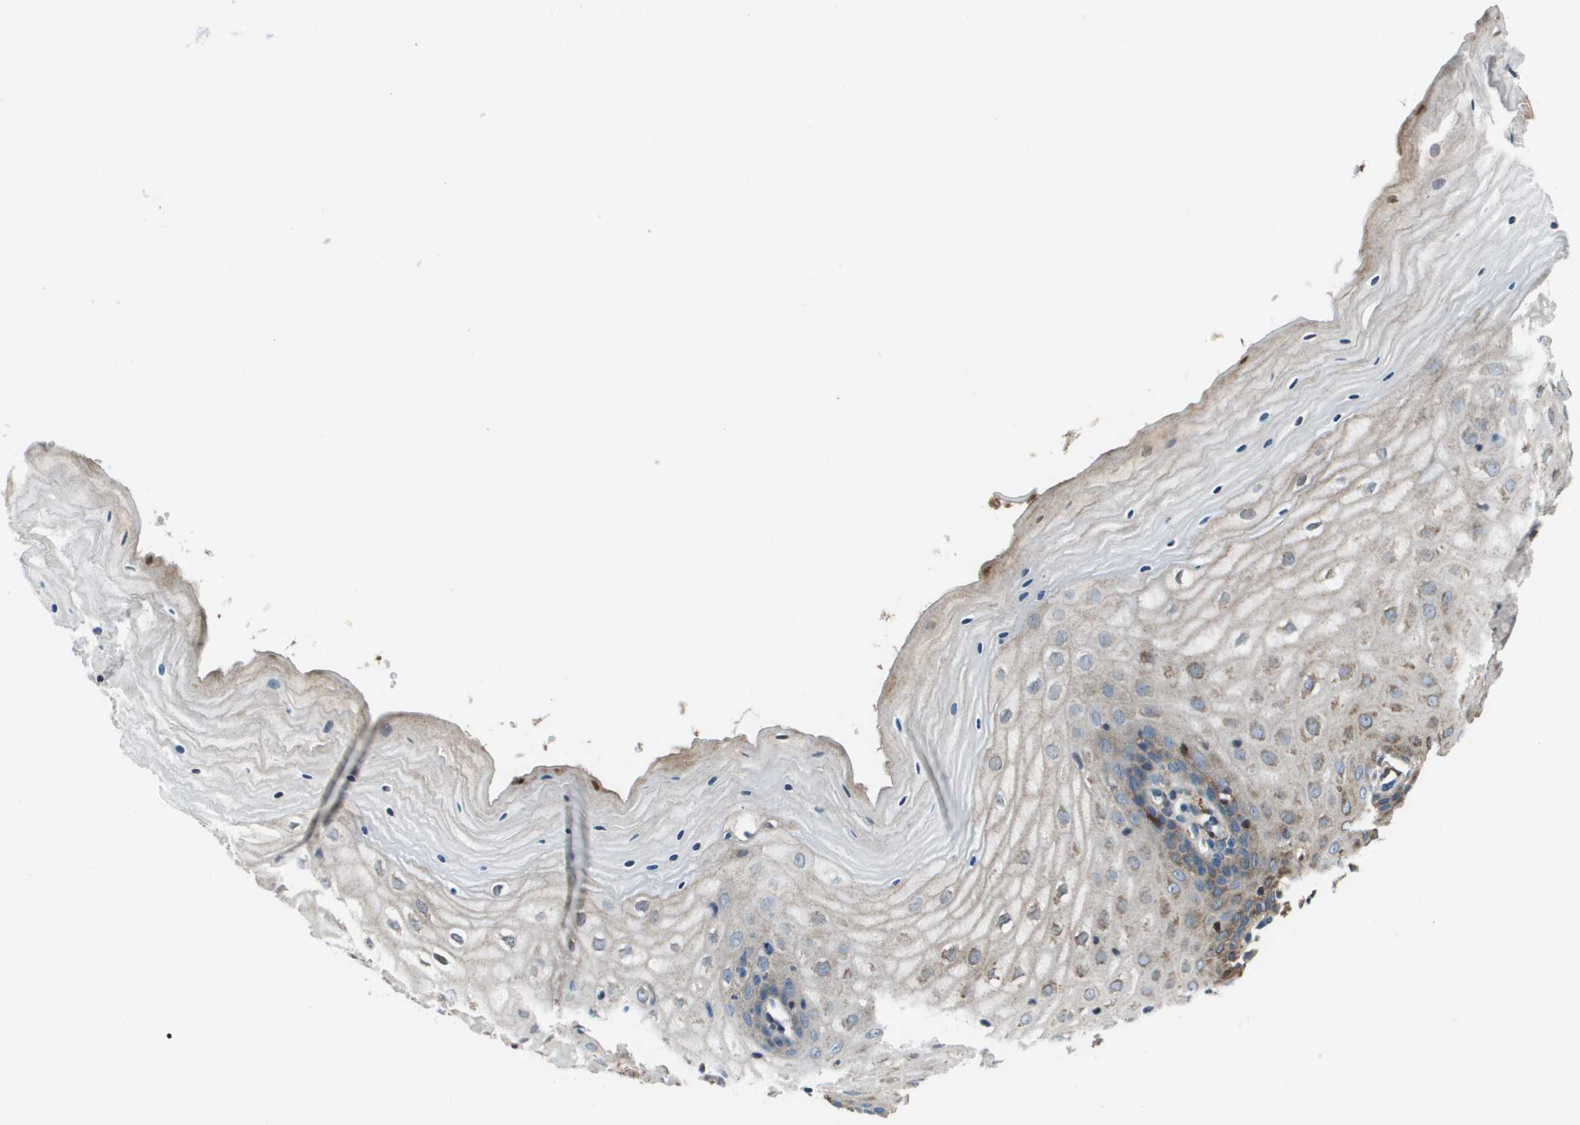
{"staining": {"intensity": "negative", "quantity": "none", "location": "none"}, "tissue": "cervix", "cell_type": "Glandular cells", "image_type": "normal", "snomed": [{"axis": "morphology", "description": "Normal tissue, NOS"}, {"axis": "topography", "description": "Cervix"}], "caption": "Glandular cells are negative for protein expression in normal human cervix. The staining was performed using DAB (3,3'-diaminobenzidine) to visualize the protein expression in brown, while the nuclei were stained in blue with hematoxylin (Magnification: 20x).", "gene": "PCOLCE", "patient": {"sex": "female", "age": 55}}